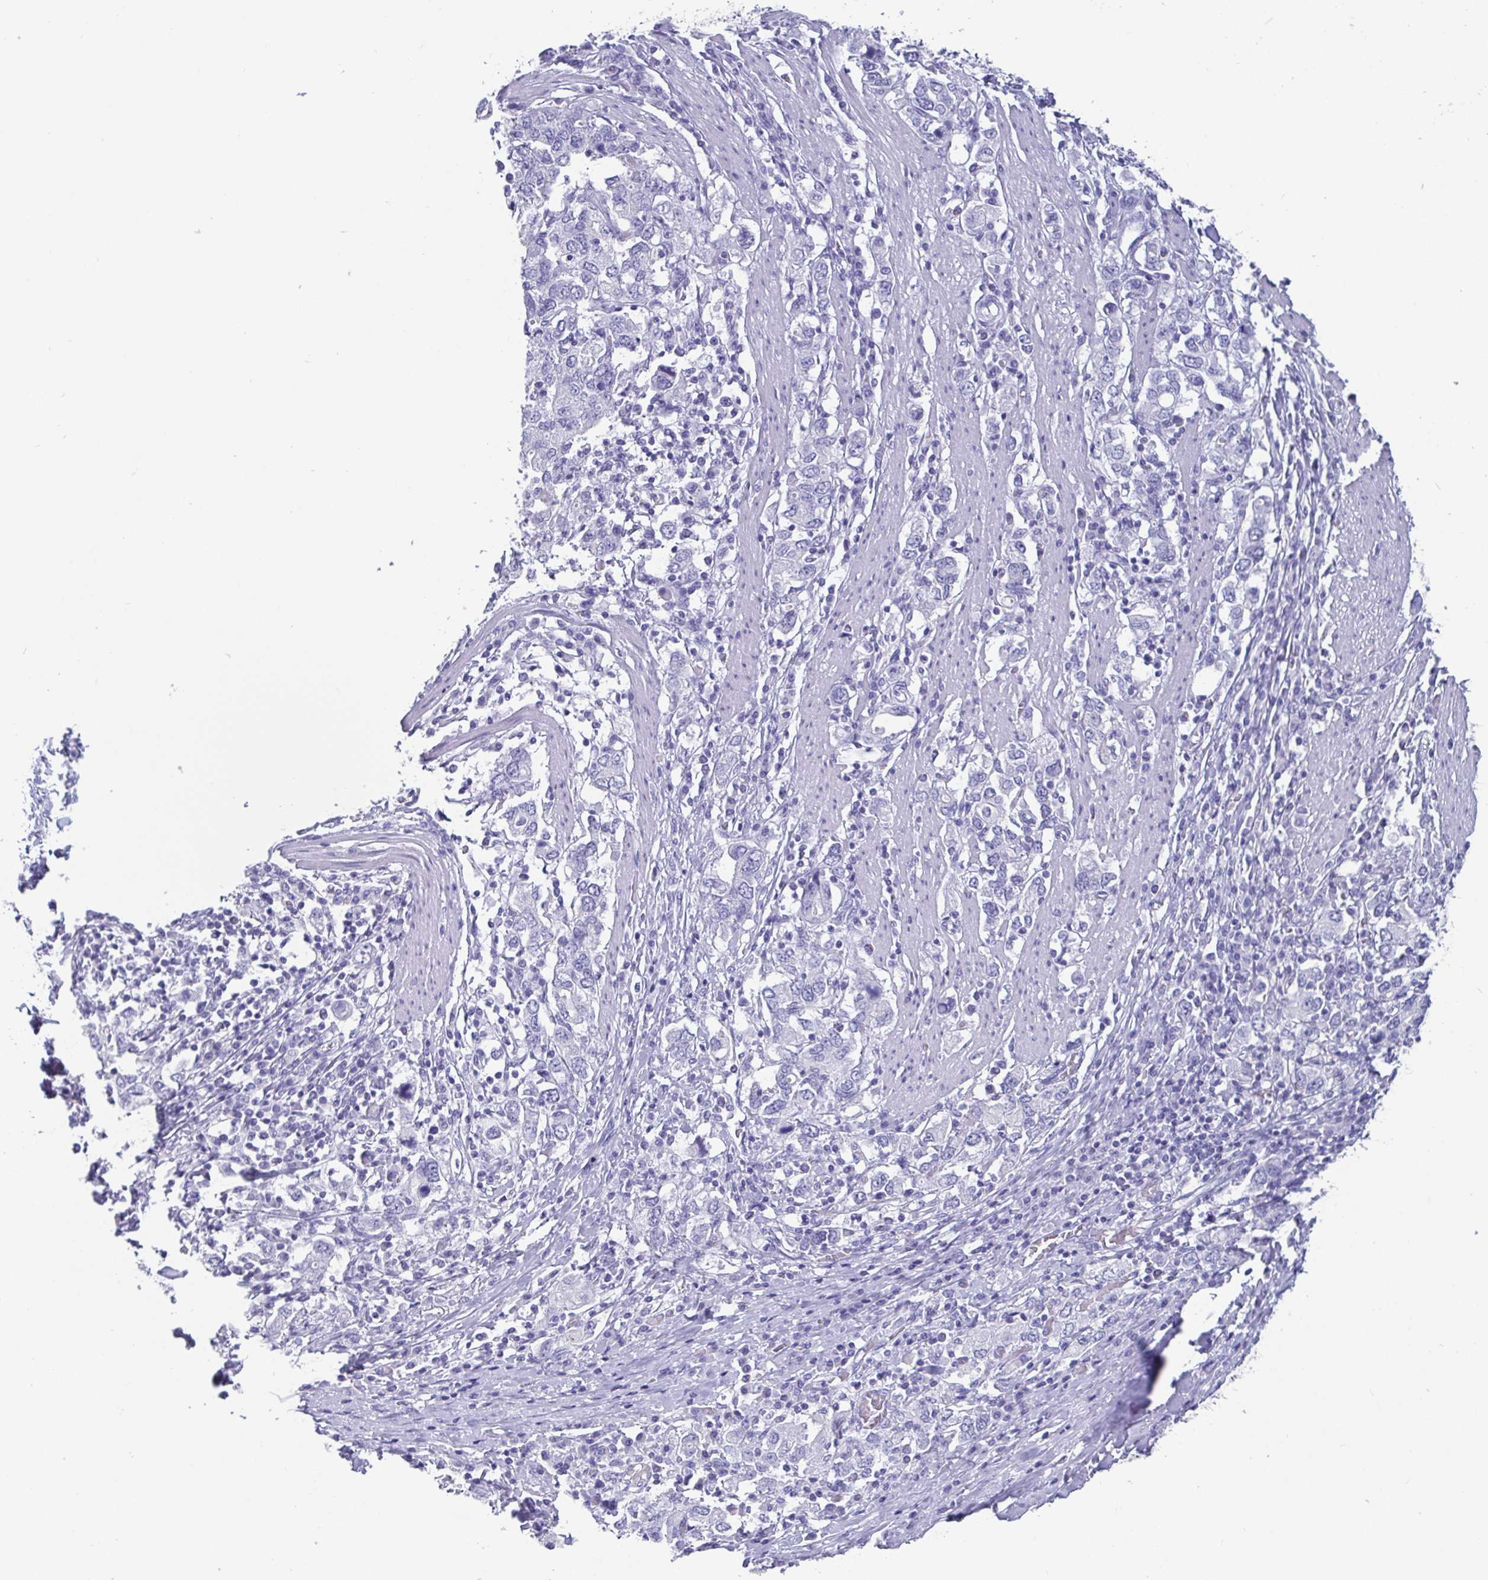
{"staining": {"intensity": "negative", "quantity": "none", "location": "none"}, "tissue": "stomach cancer", "cell_type": "Tumor cells", "image_type": "cancer", "snomed": [{"axis": "morphology", "description": "Adenocarcinoma, NOS"}, {"axis": "topography", "description": "Stomach, upper"}, {"axis": "topography", "description": "Stomach"}], "caption": "Tumor cells show no significant staining in adenocarcinoma (stomach).", "gene": "SCGN", "patient": {"sex": "male", "age": 62}}